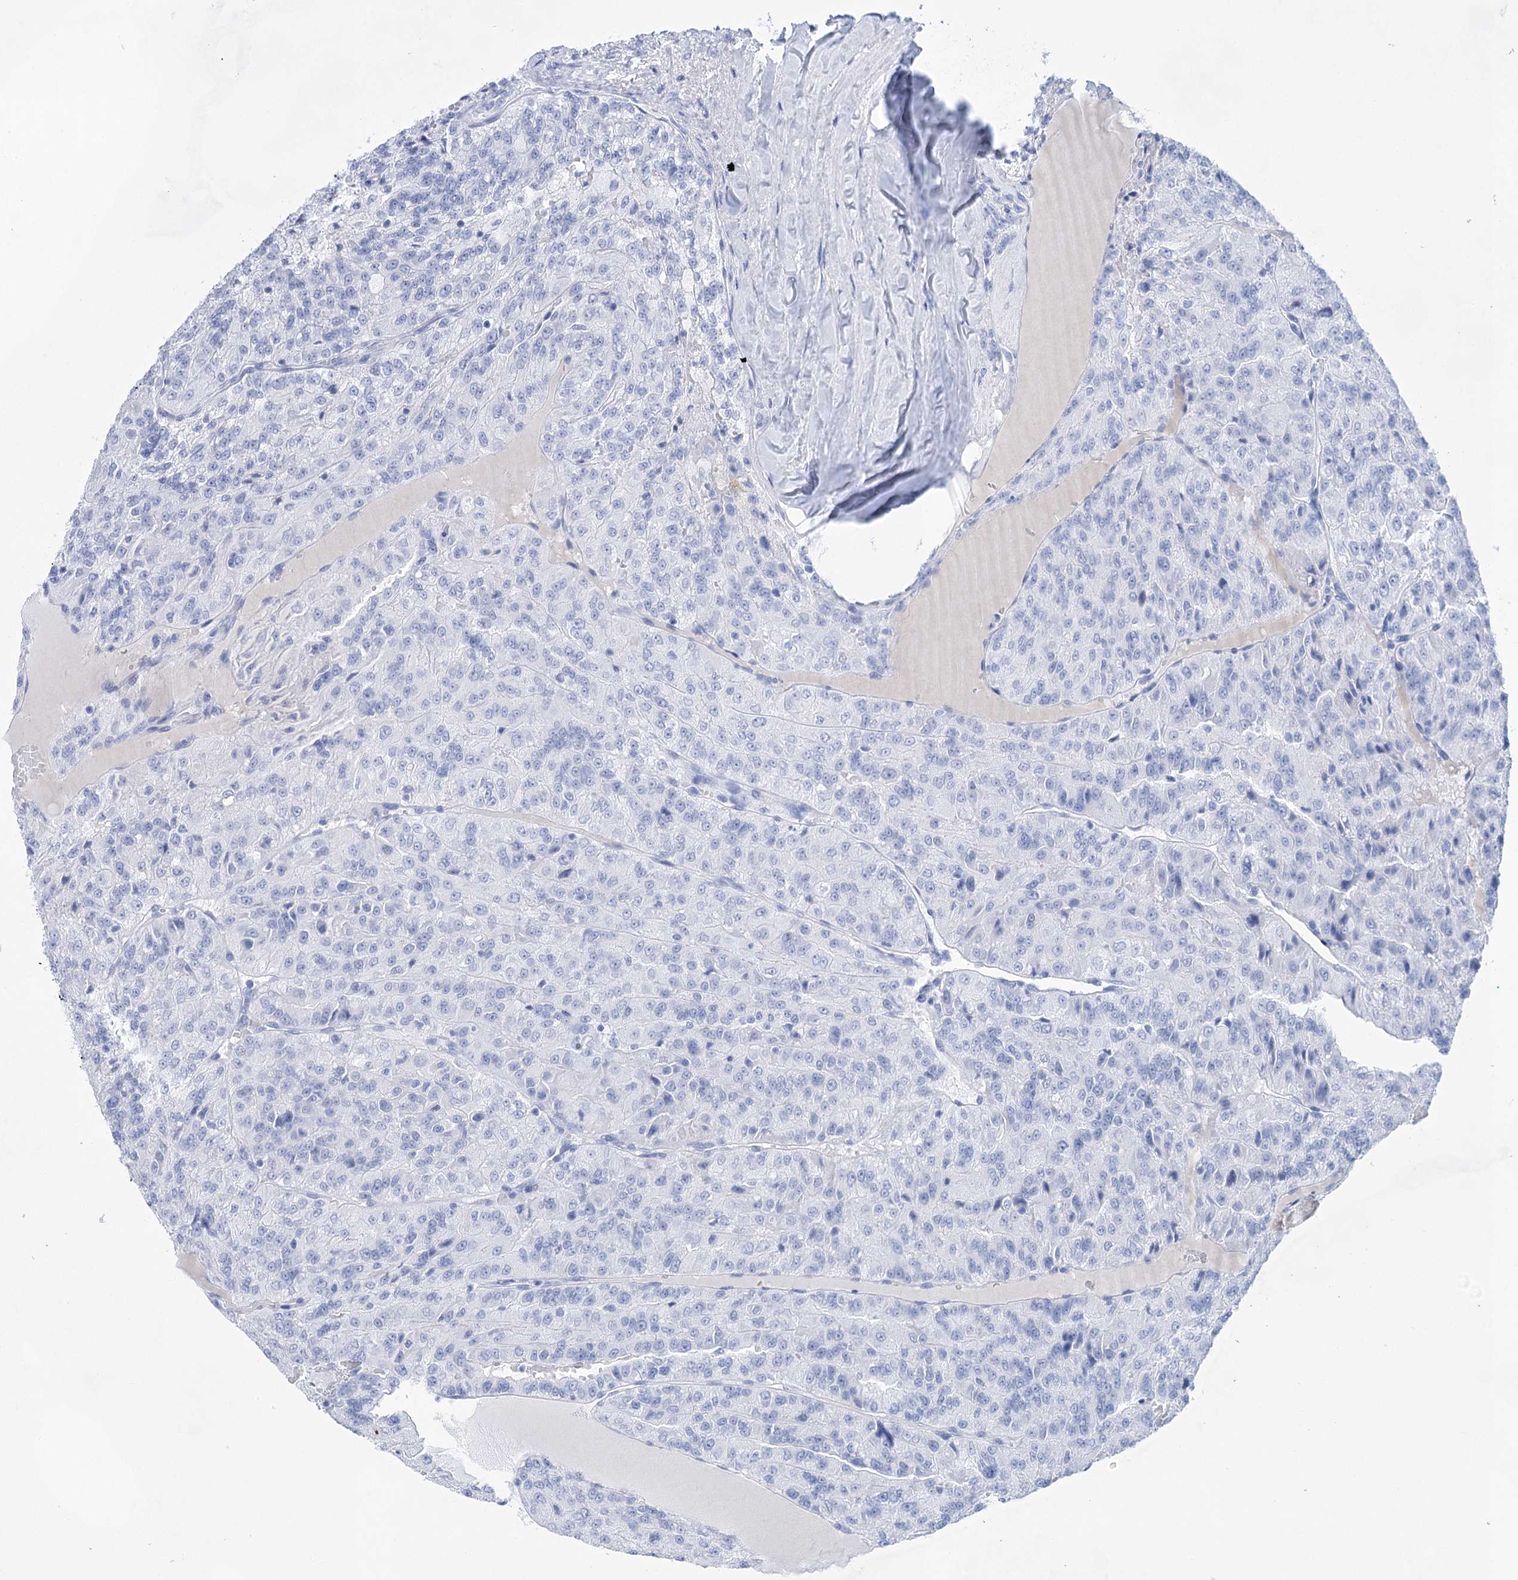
{"staining": {"intensity": "negative", "quantity": "none", "location": "none"}, "tissue": "renal cancer", "cell_type": "Tumor cells", "image_type": "cancer", "snomed": [{"axis": "morphology", "description": "Adenocarcinoma, NOS"}, {"axis": "topography", "description": "Kidney"}], "caption": "An immunohistochemistry (IHC) image of renal cancer is shown. There is no staining in tumor cells of renal cancer.", "gene": "LALBA", "patient": {"sex": "female", "age": 63}}